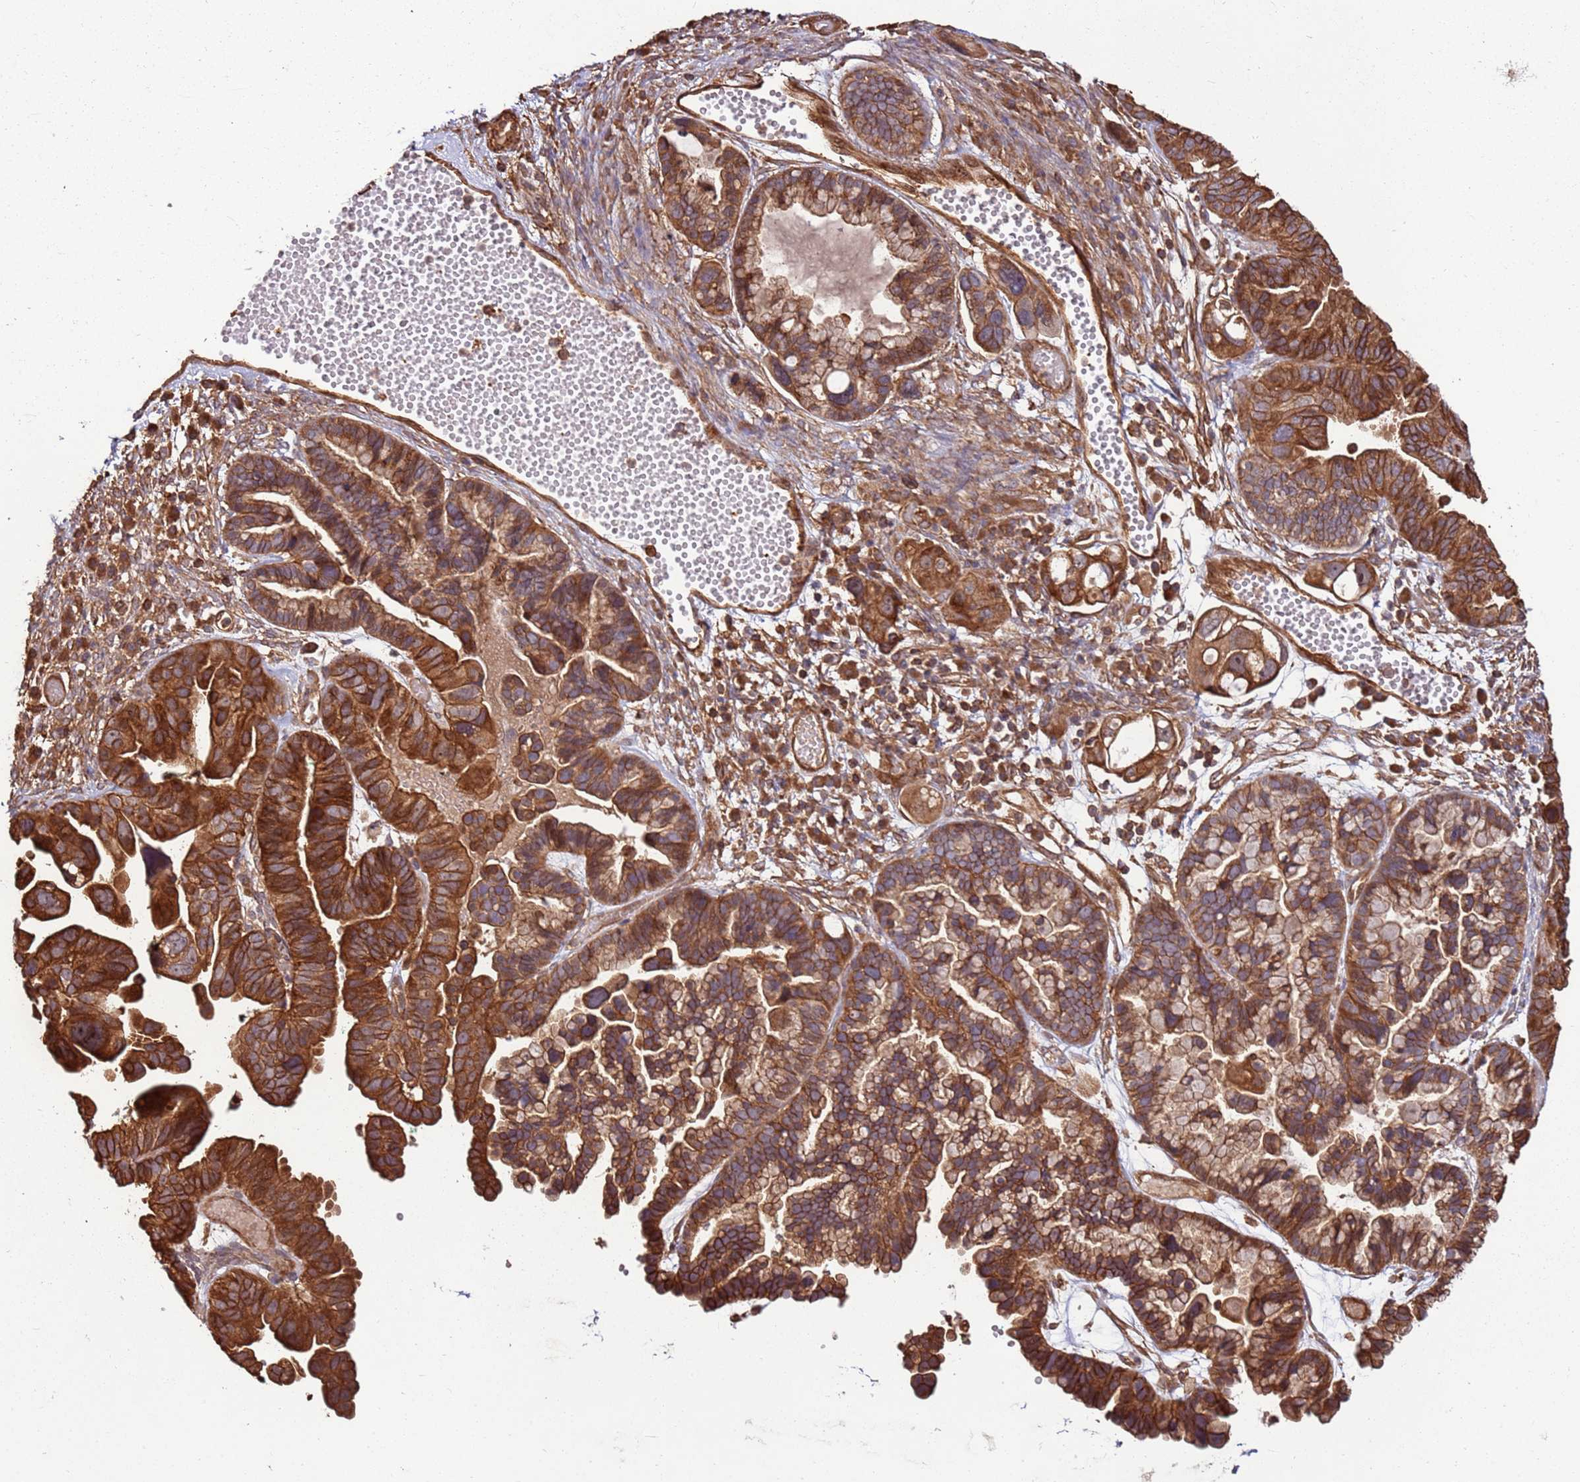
{"staining": {"intensity": "strong", "quantity": ">75%", "location": "cytoplasmic/membranous"}, "tissue": "ovarian cancer", "cell_type": "Tumor cells", "image_type": "cancer", "snomed": [{"axis": "morphology", "description": "Cystadenocarcinoma, serous, NOS"}, {"axis": "topography", "description": "Ovary"}], "caption": "Protein expression analysis of human ovarian serous cystadenocarcinoma reveals strong cytoplasmic/membranous expression in approximately >75% of tumor cells.", "gene": "ACVR2A", "patient": {"sex": "female", "age": 56}}